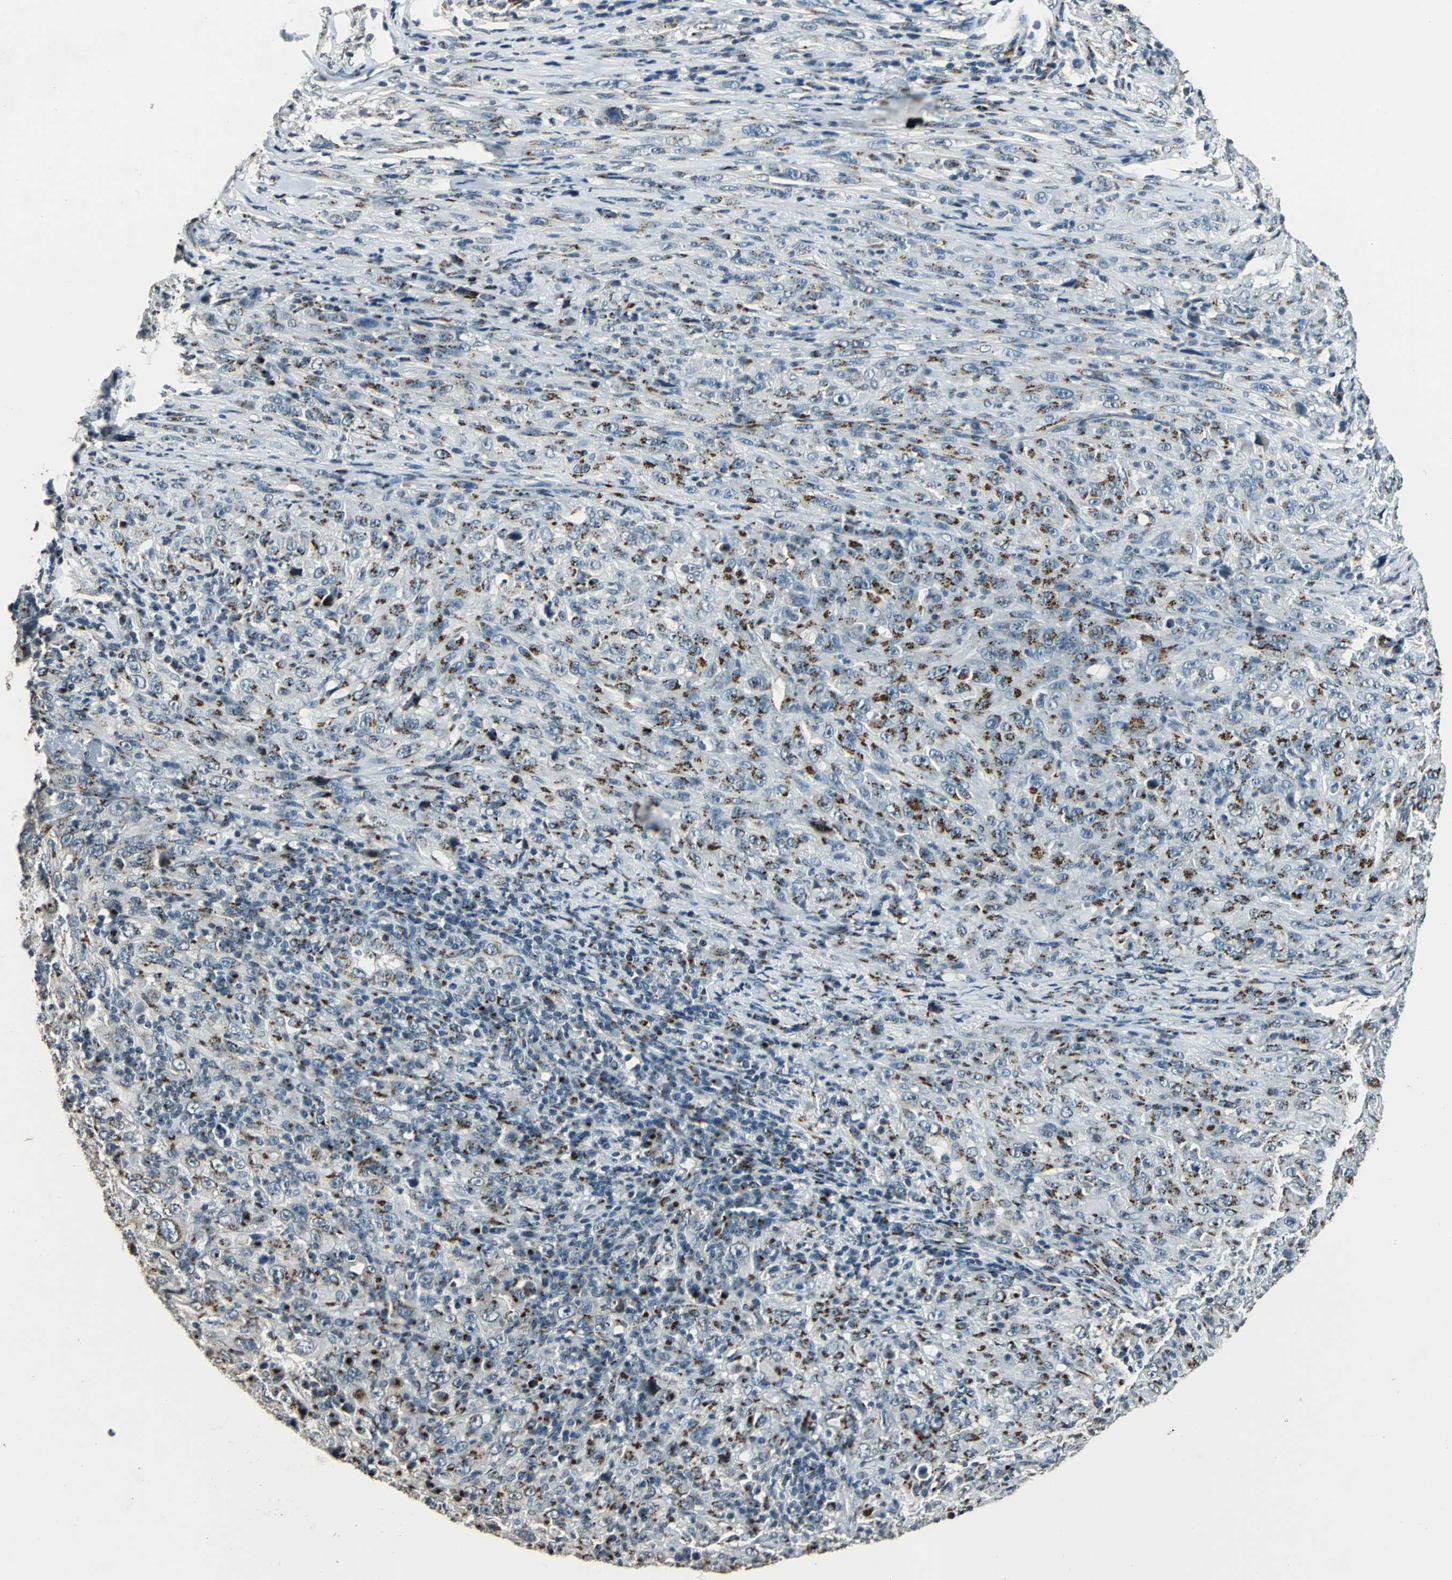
{"staining": {"intensity": "moderate", "quantity": ">75%", "location": "cytoplasmic/membranous"}, "tissue": "melanoma", "cell_type": "Tumor cells", "image_type": "cancer", "snomed": [{"axis": "morphology", "description": "Malignant melanoma, Metastatic site"}, {"axis": "topography", "description": "Skin"}], "caption": "This is an image of IHC staining of melanoma, which shows moderate staining in the cytoplasmic/membranous of tumor cells.", "gene": "TMEM115", "patient": {"sex": "female", "age": 56}}